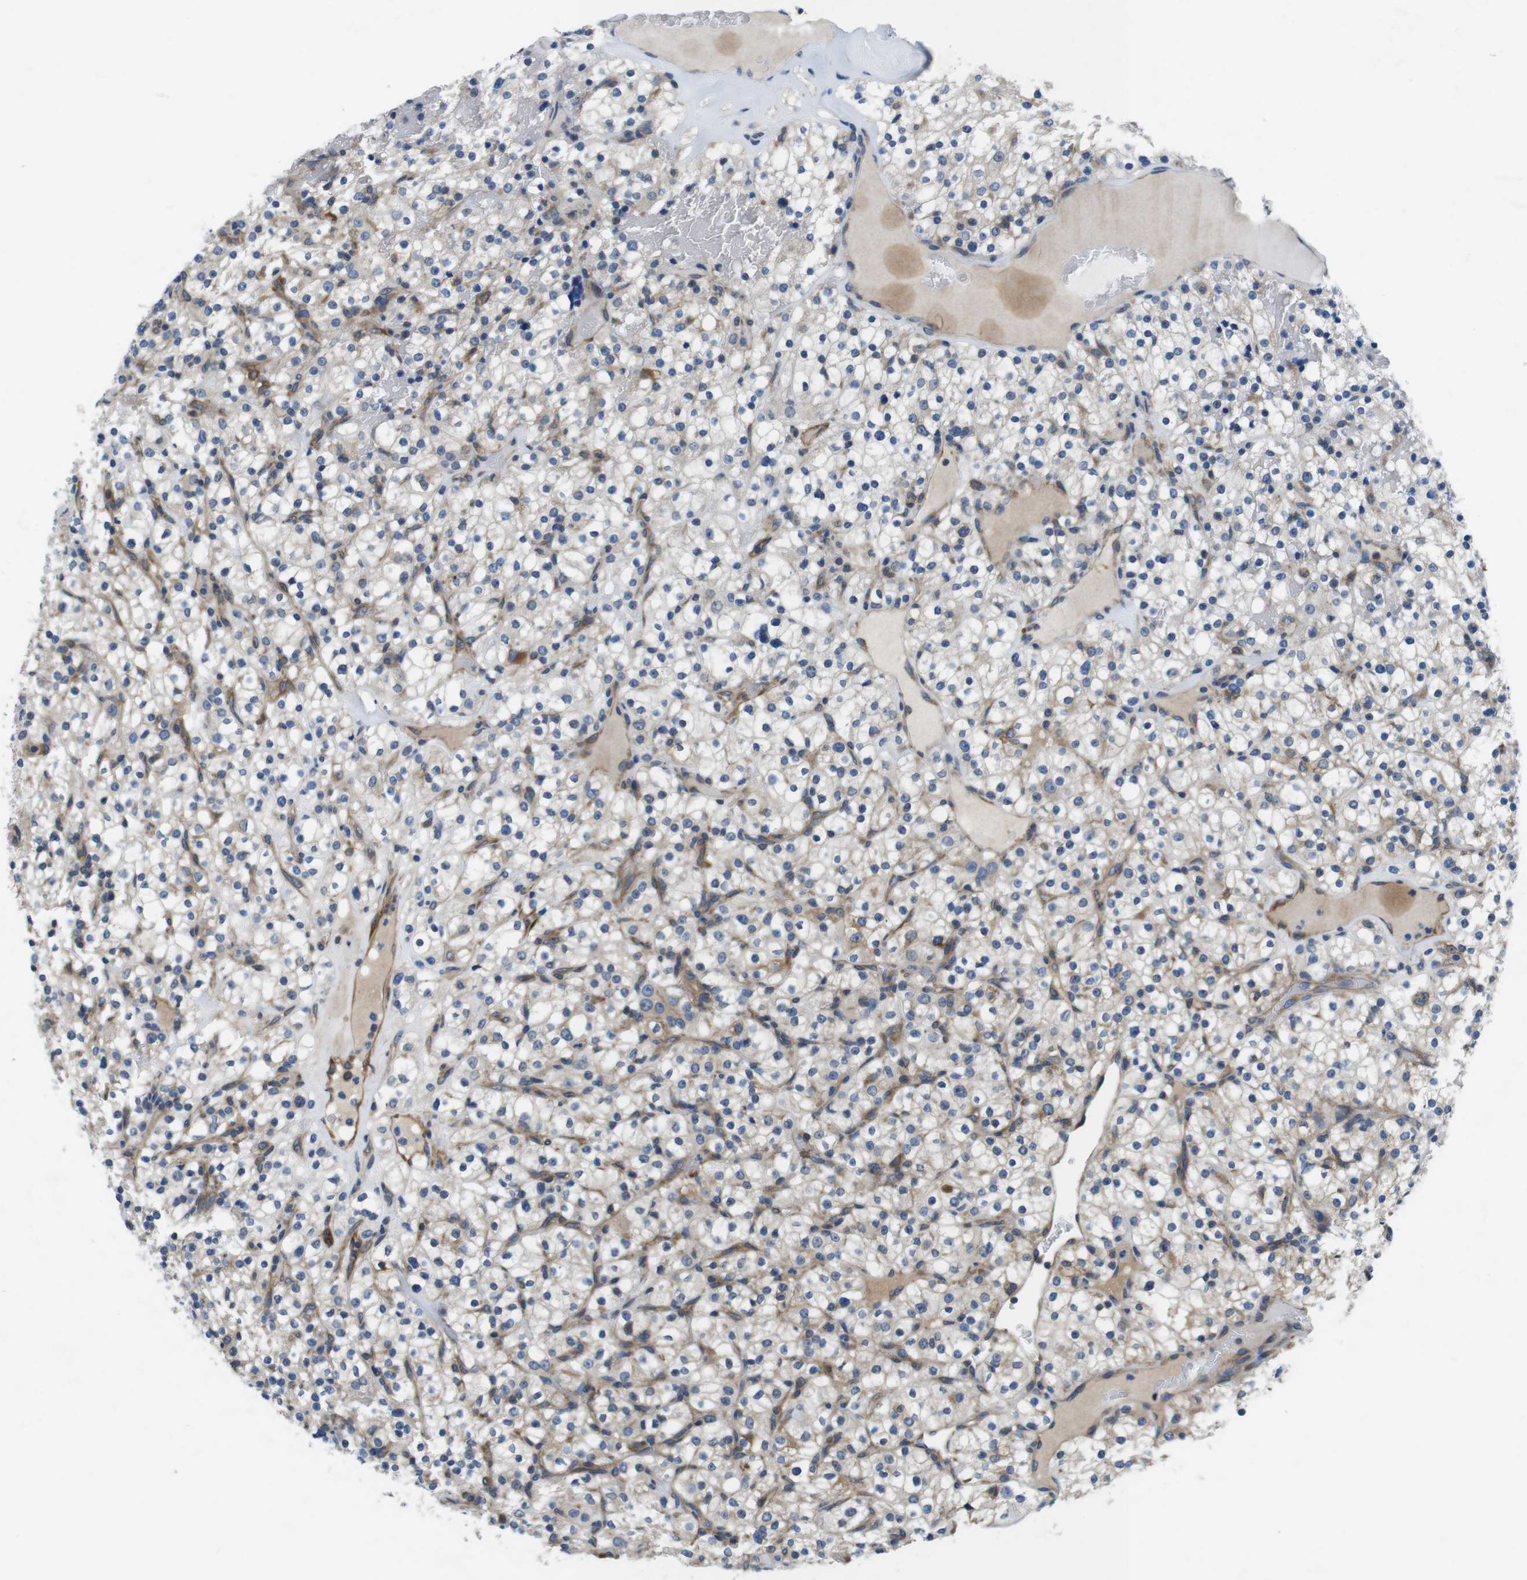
{"staining": {"intensity": "weak", "quantity": "<25%", "location": "cytoplasmic/membranous"}, "tissue": "renal cancer", "cell_type": "Tumor cells", "image_type": "cancer", "snomed": [{"axis": "morphology", "description": "Normal tissue, NOS"}, {"axis": "morphology", "description": "Adenocarcinoma, NOS"}, {"axis": "topography", "description": "Kidney"}], "caption": "The histopathology image exhibits no significant positivity in tumor cells of adenocarcinoma (renal).", "gene": "DCLK1", "patient": {"sex": "female", "age": 72}}